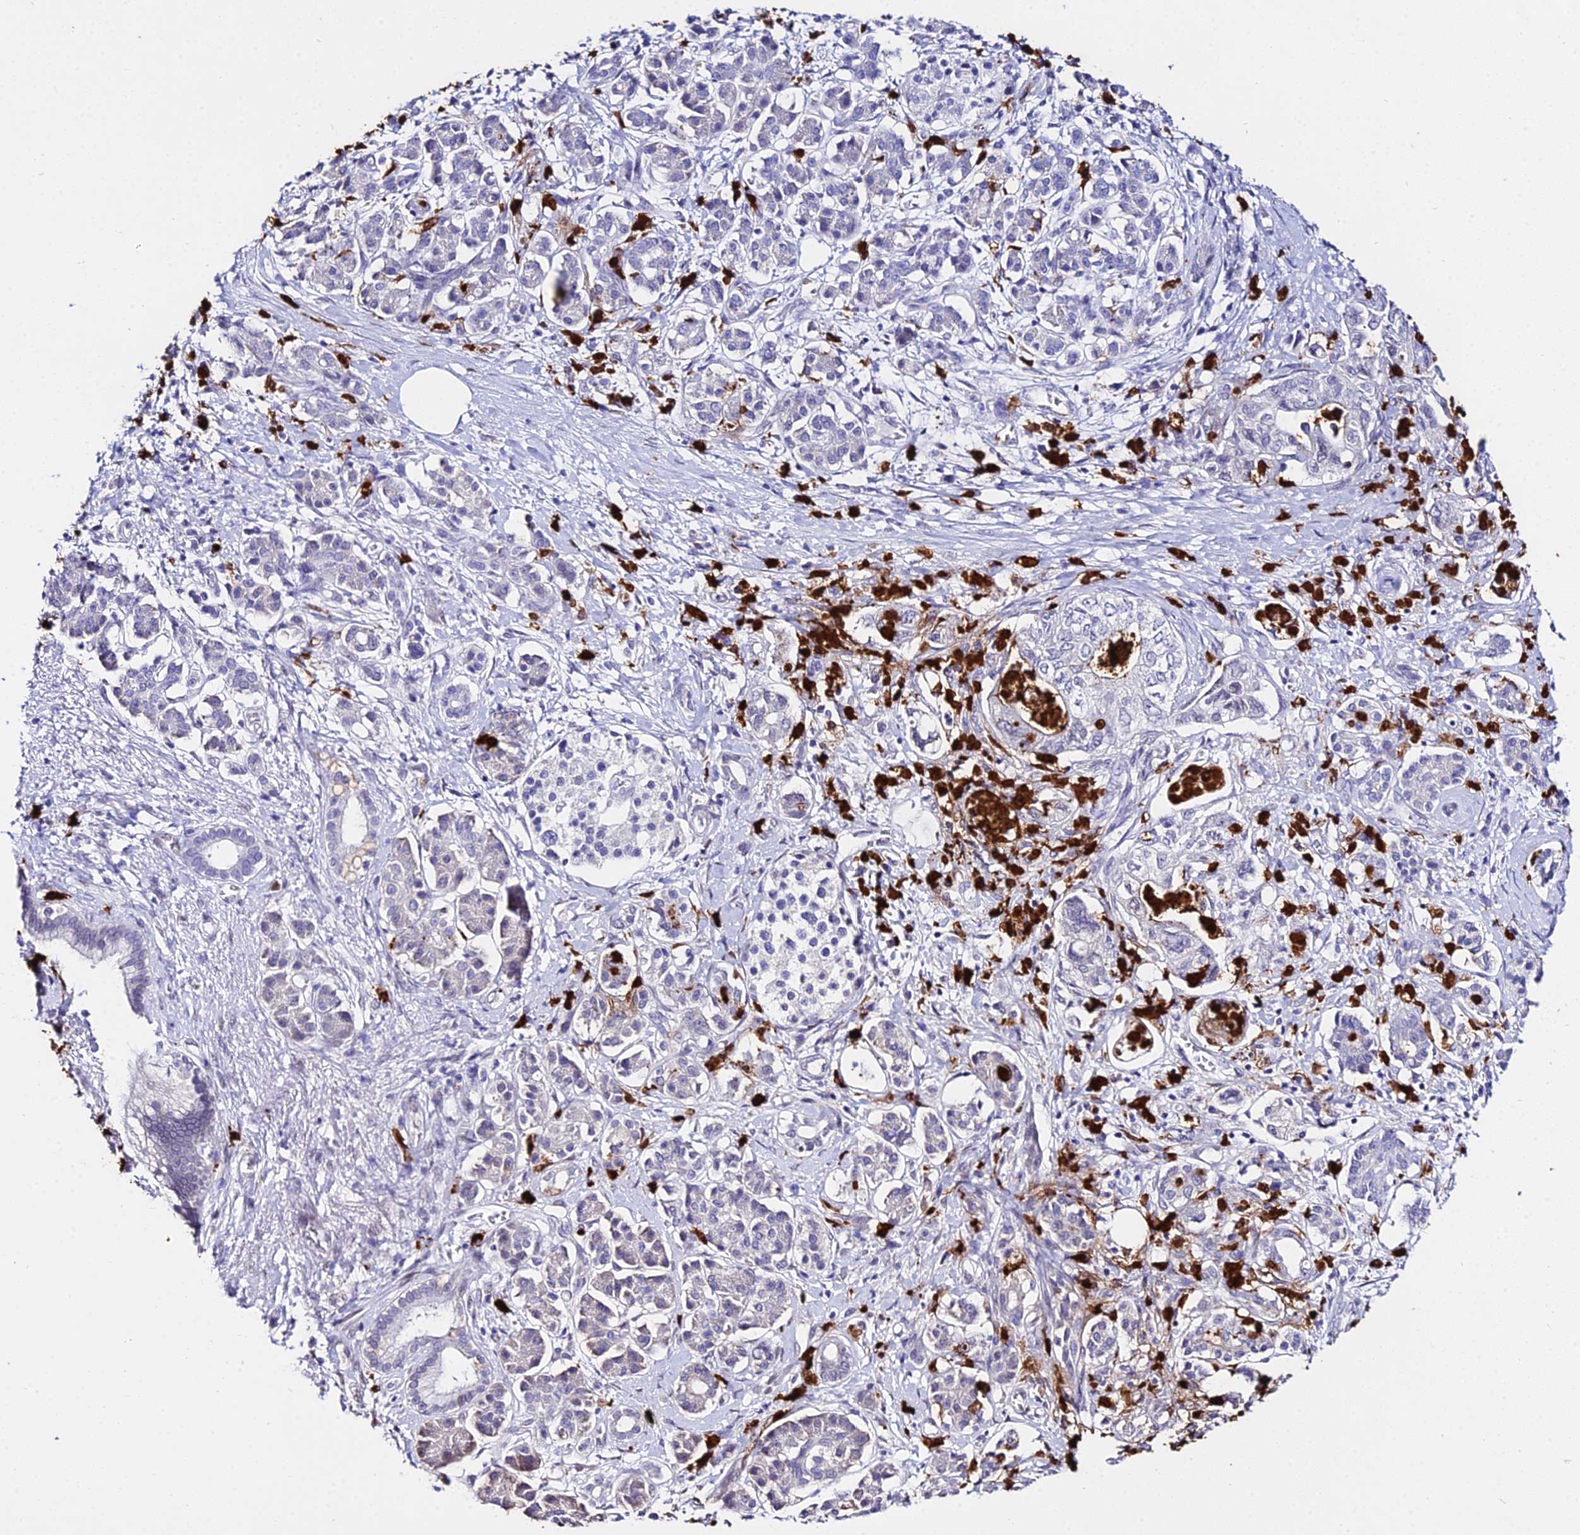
{"staining": {"intensity": "negative", "quantity": "none", "location": "none"}, "tissue": "pancreatic cancer", "cell_type": "Tumor cells", "image_type": "cancer", "snomed": [{"axis": "morphology", "description": "Adenocarcinoma, NOS"}, {"axis": "topography", "description": "Pancreas"}], "caption": "The image reveals no significant staining in tumor cells of pancreatic adenocarcinoma.", "gene": "MCM10", "patient": {"sex": "female", "age": 73}}